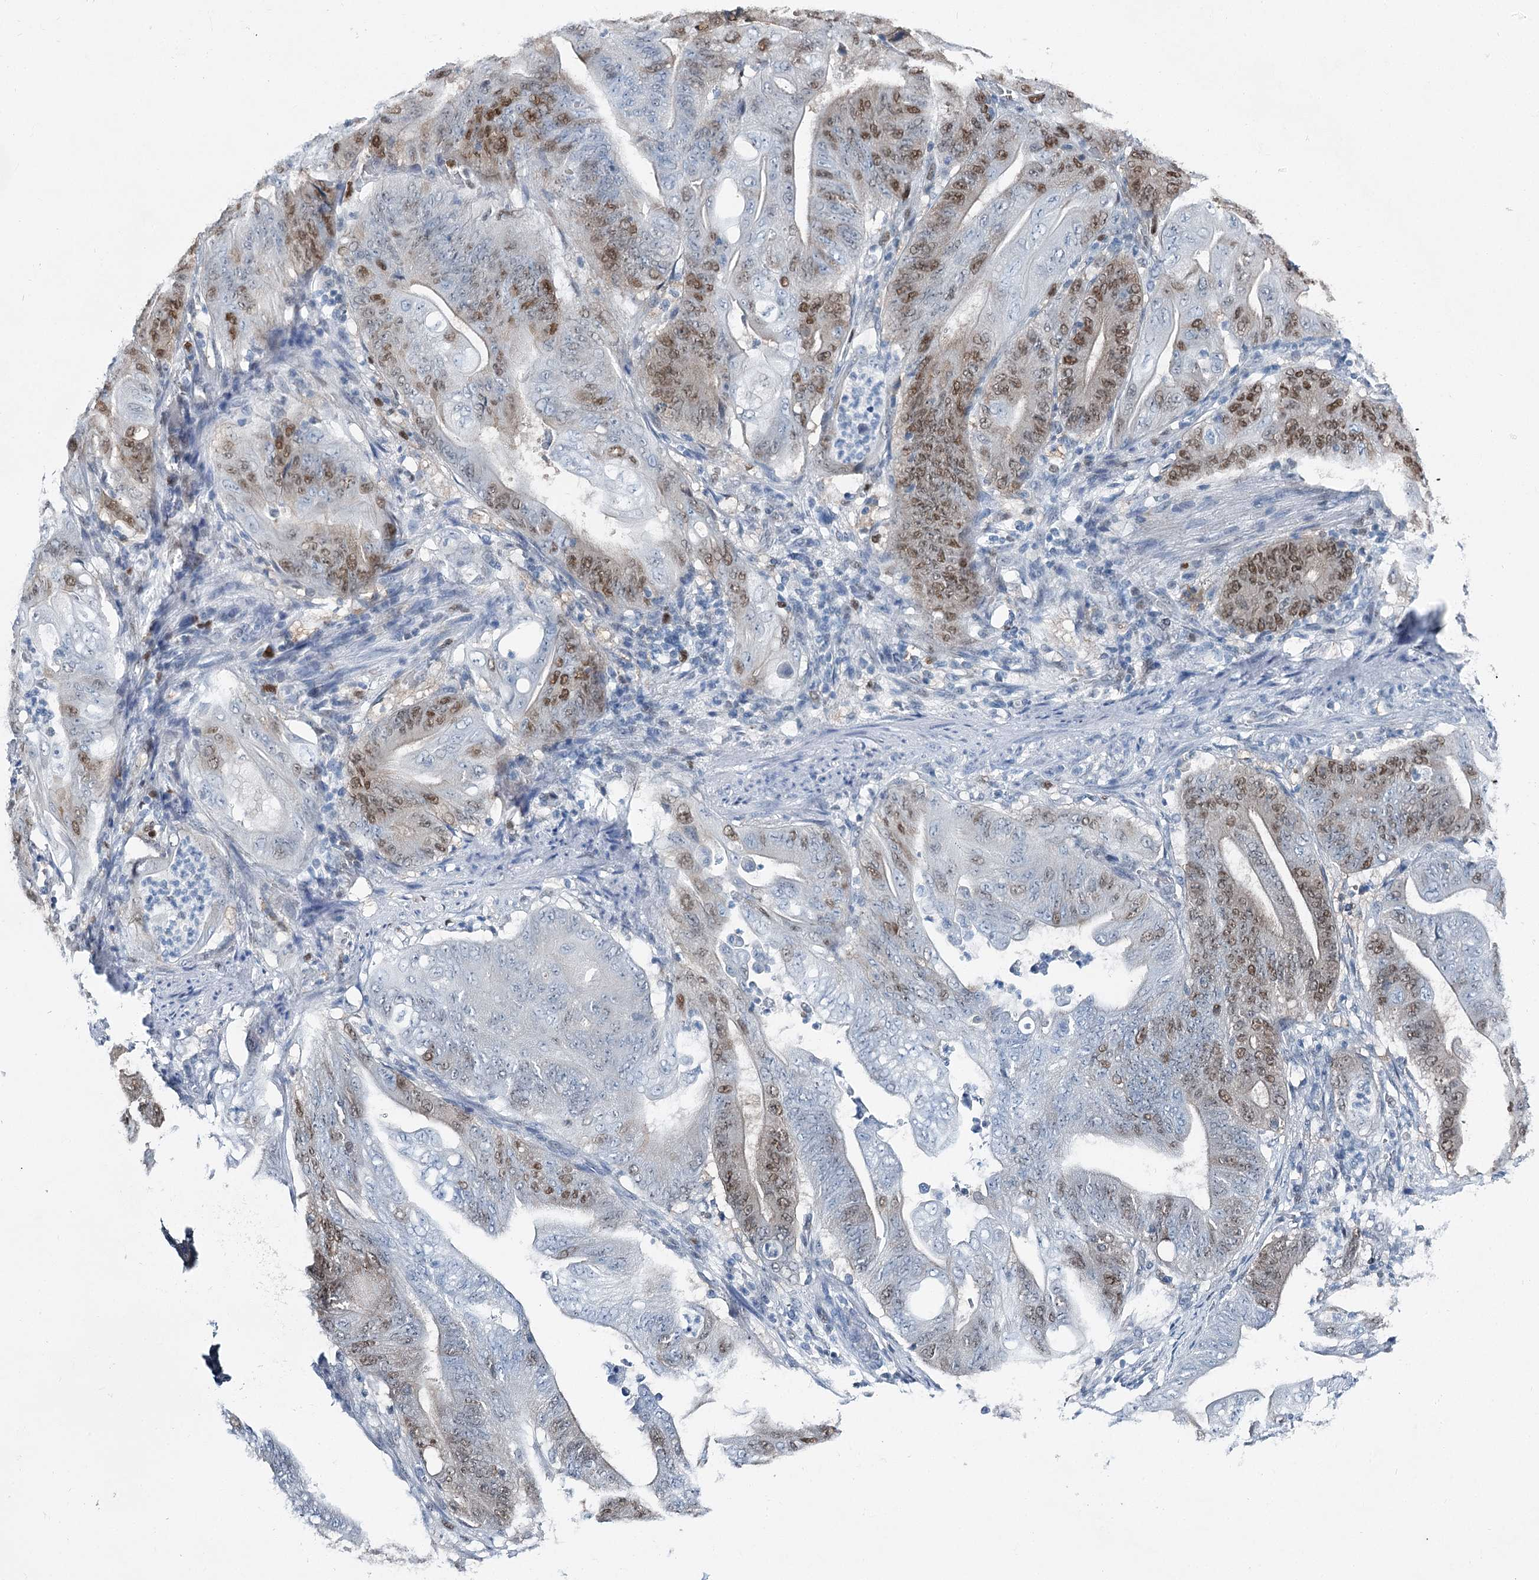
{"staining": {"intensity": "moderate", "quantity": "25%-75%", "location": "nuclear"}, "tissue": "stomach cancer", "cell_type": "Tumor cells", "image_type": "cancer", "snomed": [{"axis": "morphology", "description": "Adenocarcinoma, NOS"}, {"axis": "topography", "description": "Stomach"}], "caption": "This photomicrograph exhibits adenocarcinoma (stomach) stained with immunohistochemistry to label a protein in brown. The nuclear of tumor cells show moderate positivity for the protein. Nuclei are counter-stained blue.", "gene": "HAT1", "patient": {"sex": "female", "age": 73}}